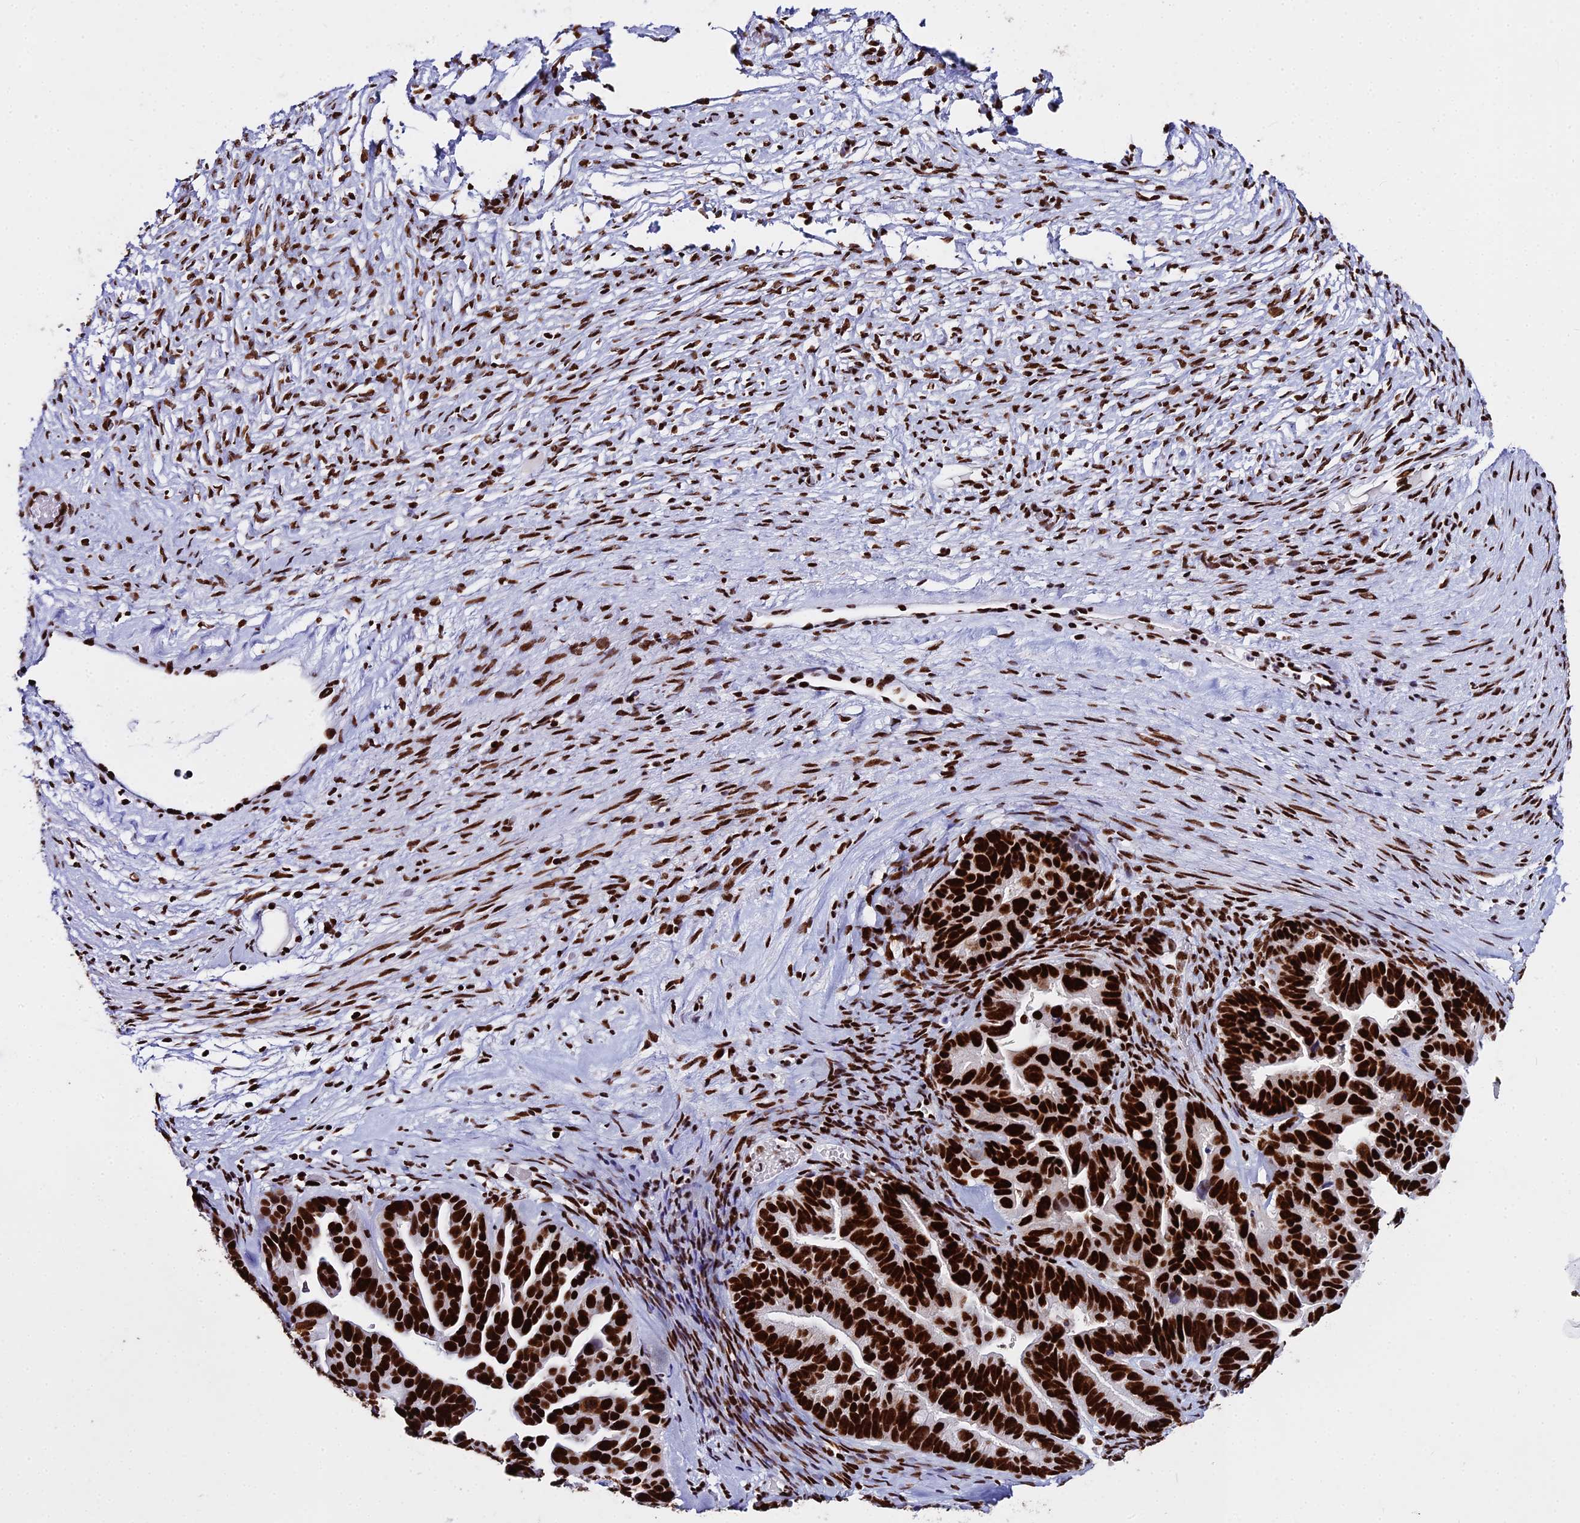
{"staining": {"intensity": "strong", "quantity": ">75%", "location": "nuclear"}, "tissue": "ovarian cancer", "cell_type": "Tumor cells", "image_type": "cancer", "snomed": [{"axis": "morphology", "description": "Cystadenocarcinoma, serous, NOS"}, {"axis": "topography", "description": "Ovary"}], "caption": "A photomicrograph showing strong nuclear staining in approximately >75% of tumor cells in serous cystadenocarcinoma (ovarian), as visualized by brown immunohistochemical staining.", "gene": "HNRNPH1", "patient": {"sex": "female", "age": 56}}